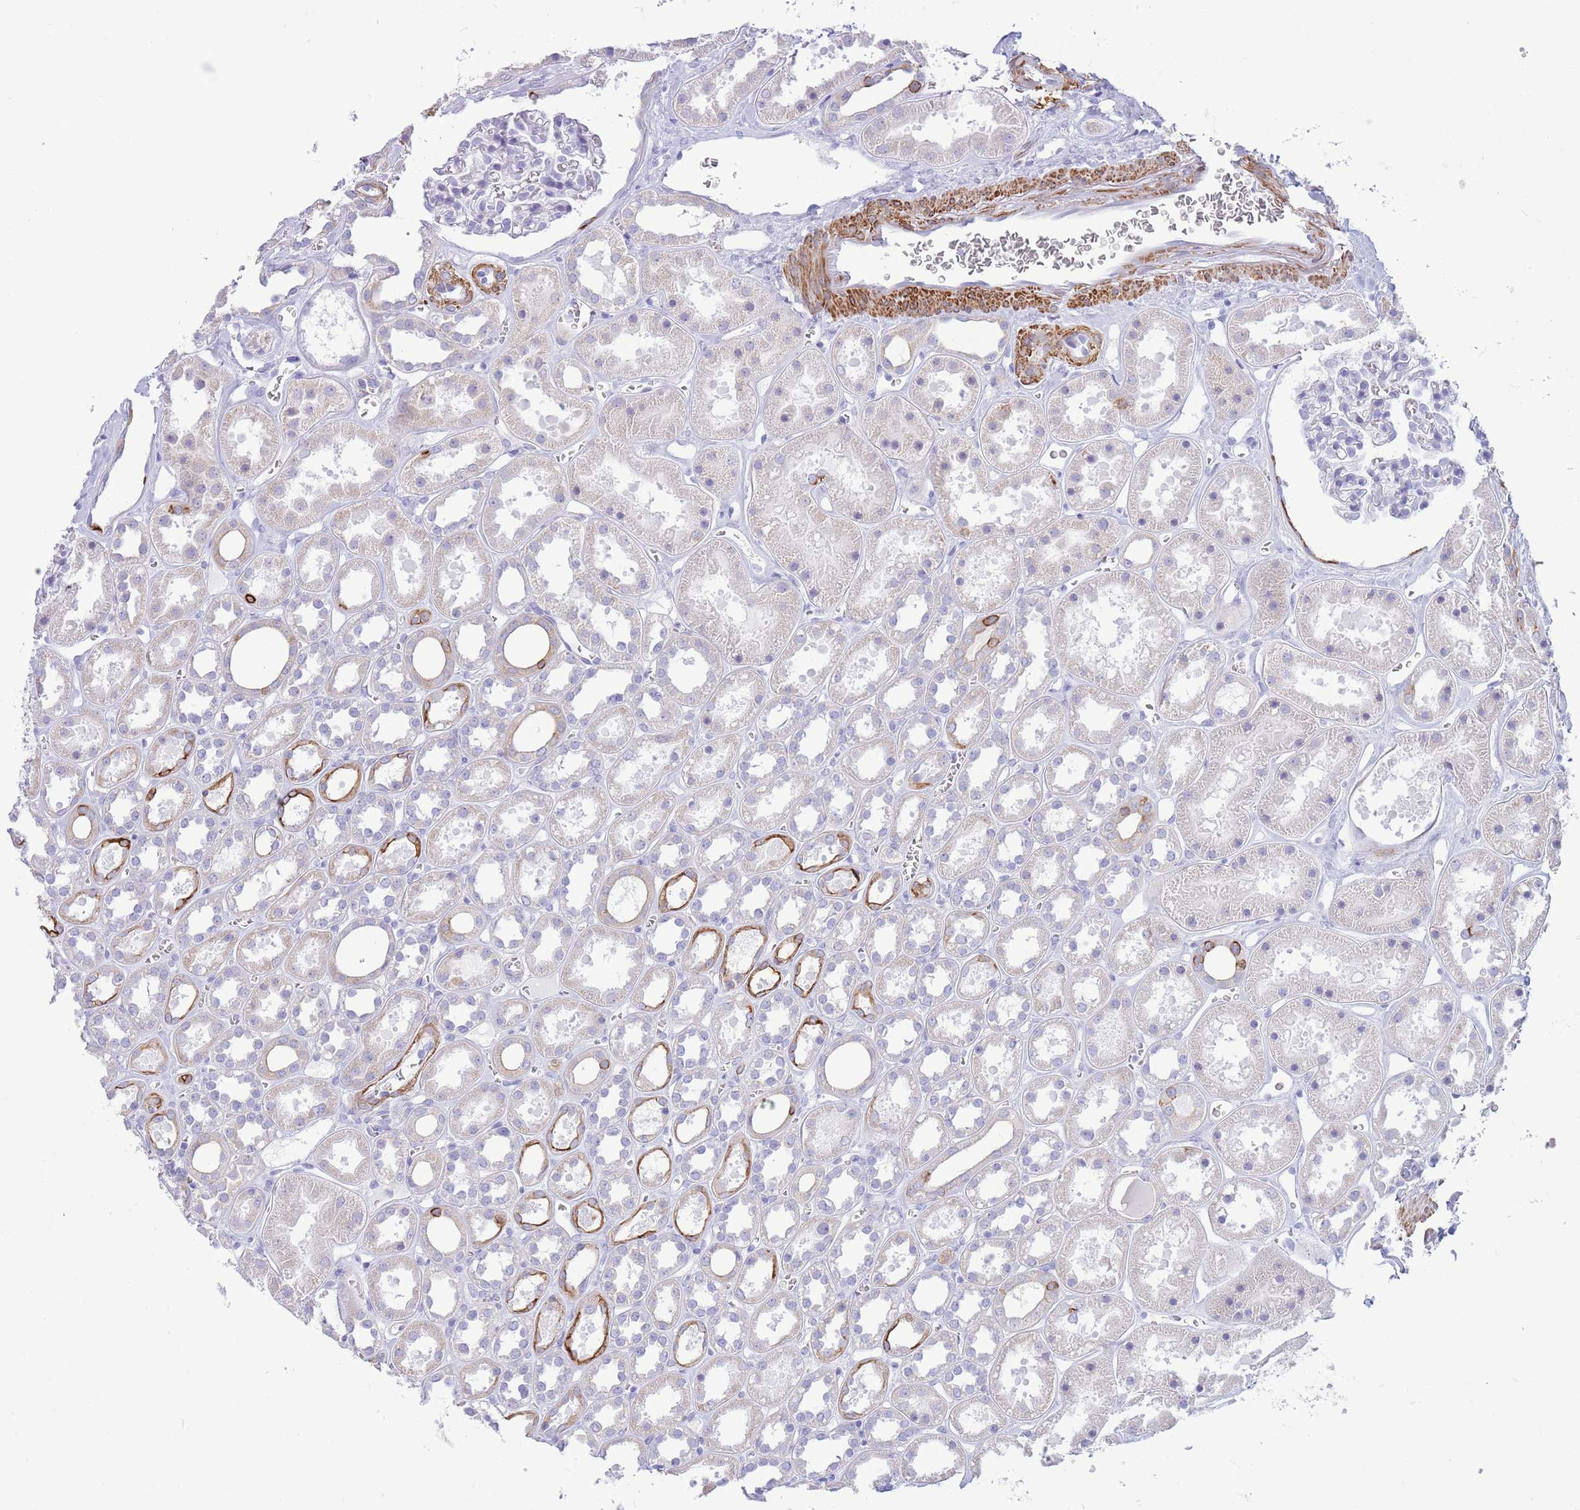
{"staining": {"intensity": "negative", "quantity": "none", "location": "none"}, "tissue": "kidney", "cell_type": "Cells in glomeruli", "image_type": "normal", "snomed": [{"axis": "morphology", "description": "Normal tissue, NOS"}, {"axis": "topography", "description": "Kidney"}], "caption": "Immunohistochemical staining of unremarkable human kidney demonstrates no significant positivity in cells in glomeruli.", "gene": "VWA8", "patient": {"sex": "female", "age": 41}}